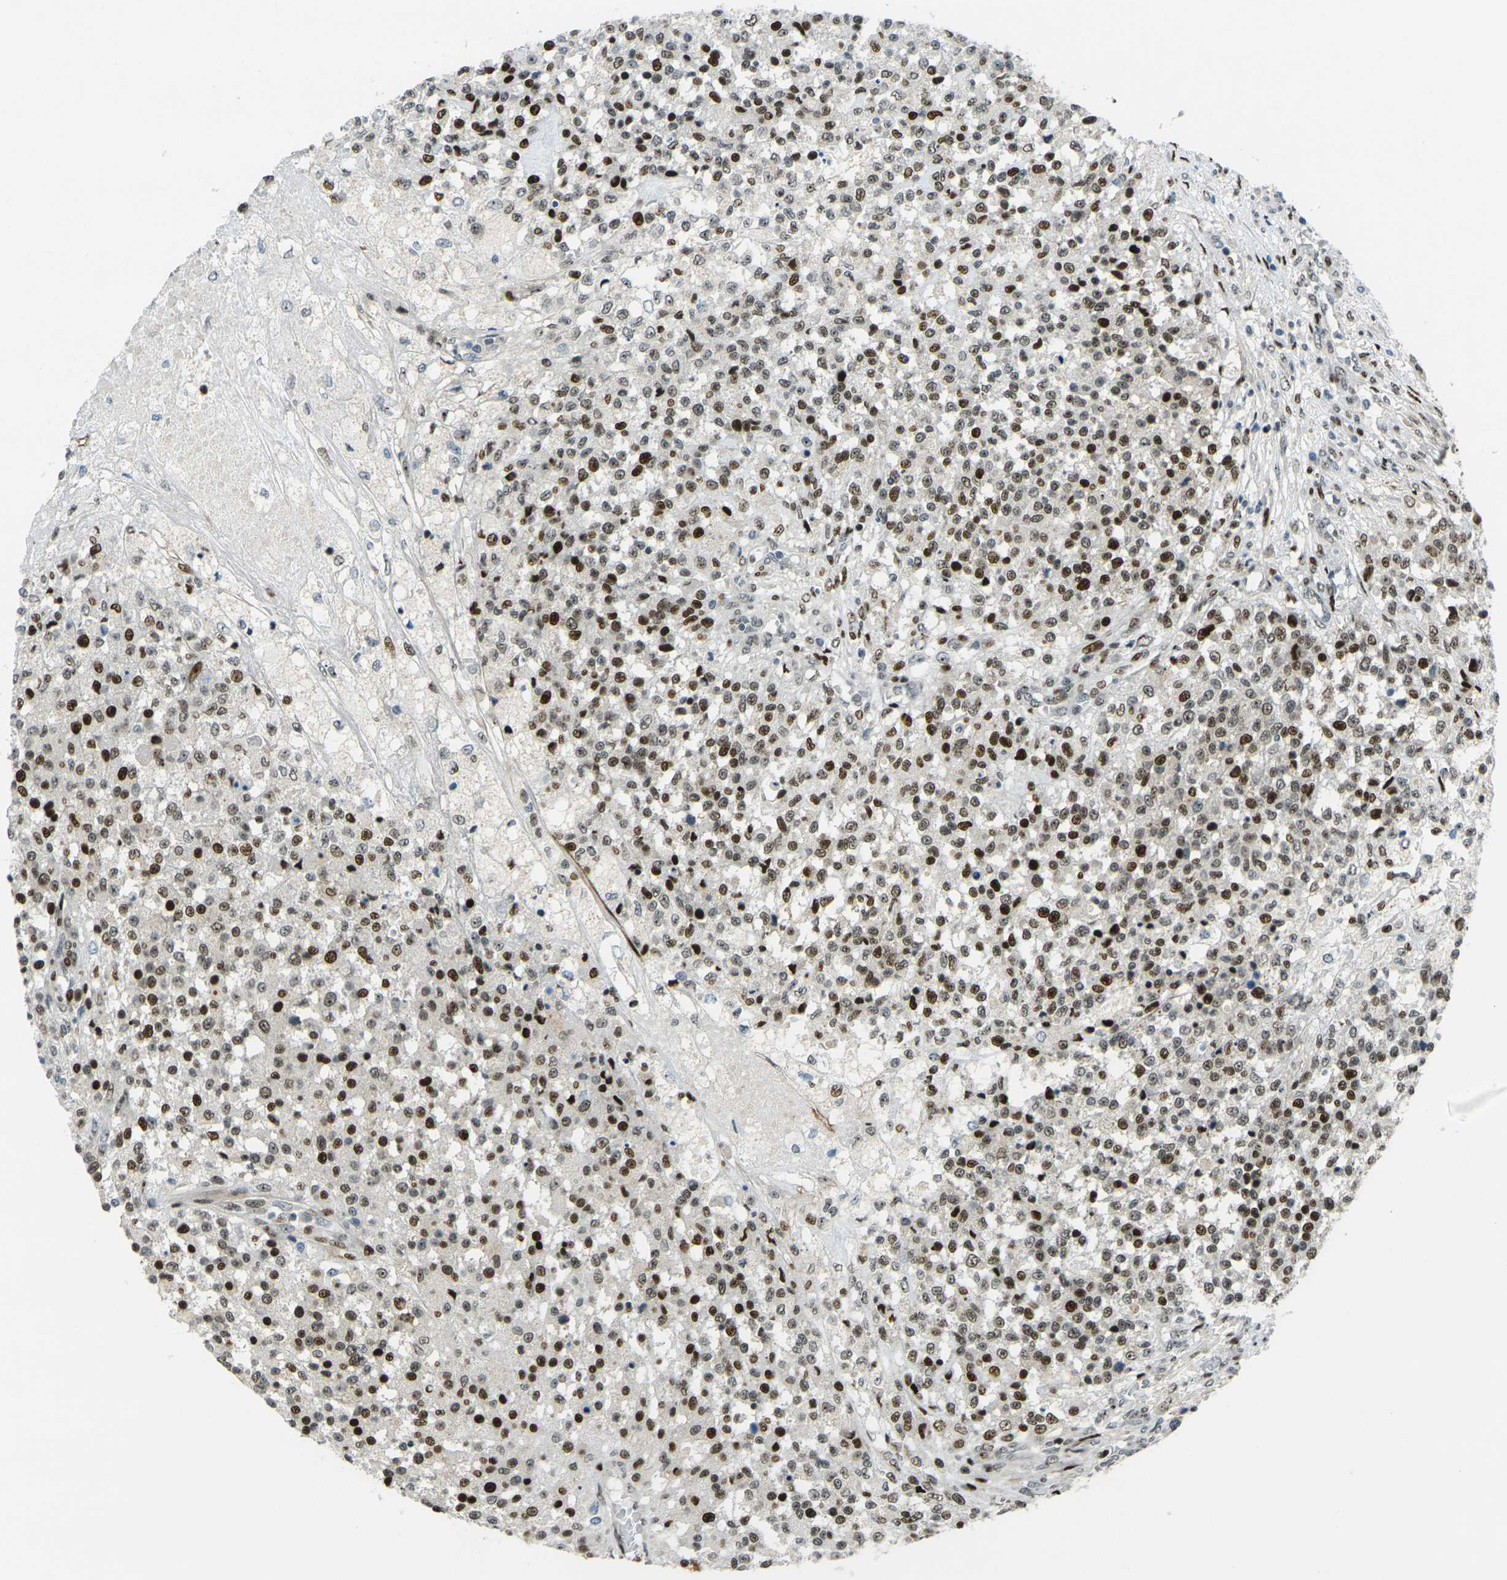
{"staining": {"intensity": "strong", "quantity": ">75%", "location": "nuclear"}, "tissue": "testis cancer", "cell_type": "Tumor cells", "image_type": "cancer", "snomed": [{"axis": "morphology", "description": "Seminoma, NOS"}, {"axis": "topography", "description": "Testis"}], "caption": "Human testis seminoma stained with a protein marker demonstrates strong staining in tumor cells.", "gene": "UBE2C", "patient": {"sex": "male", "age": 59}}